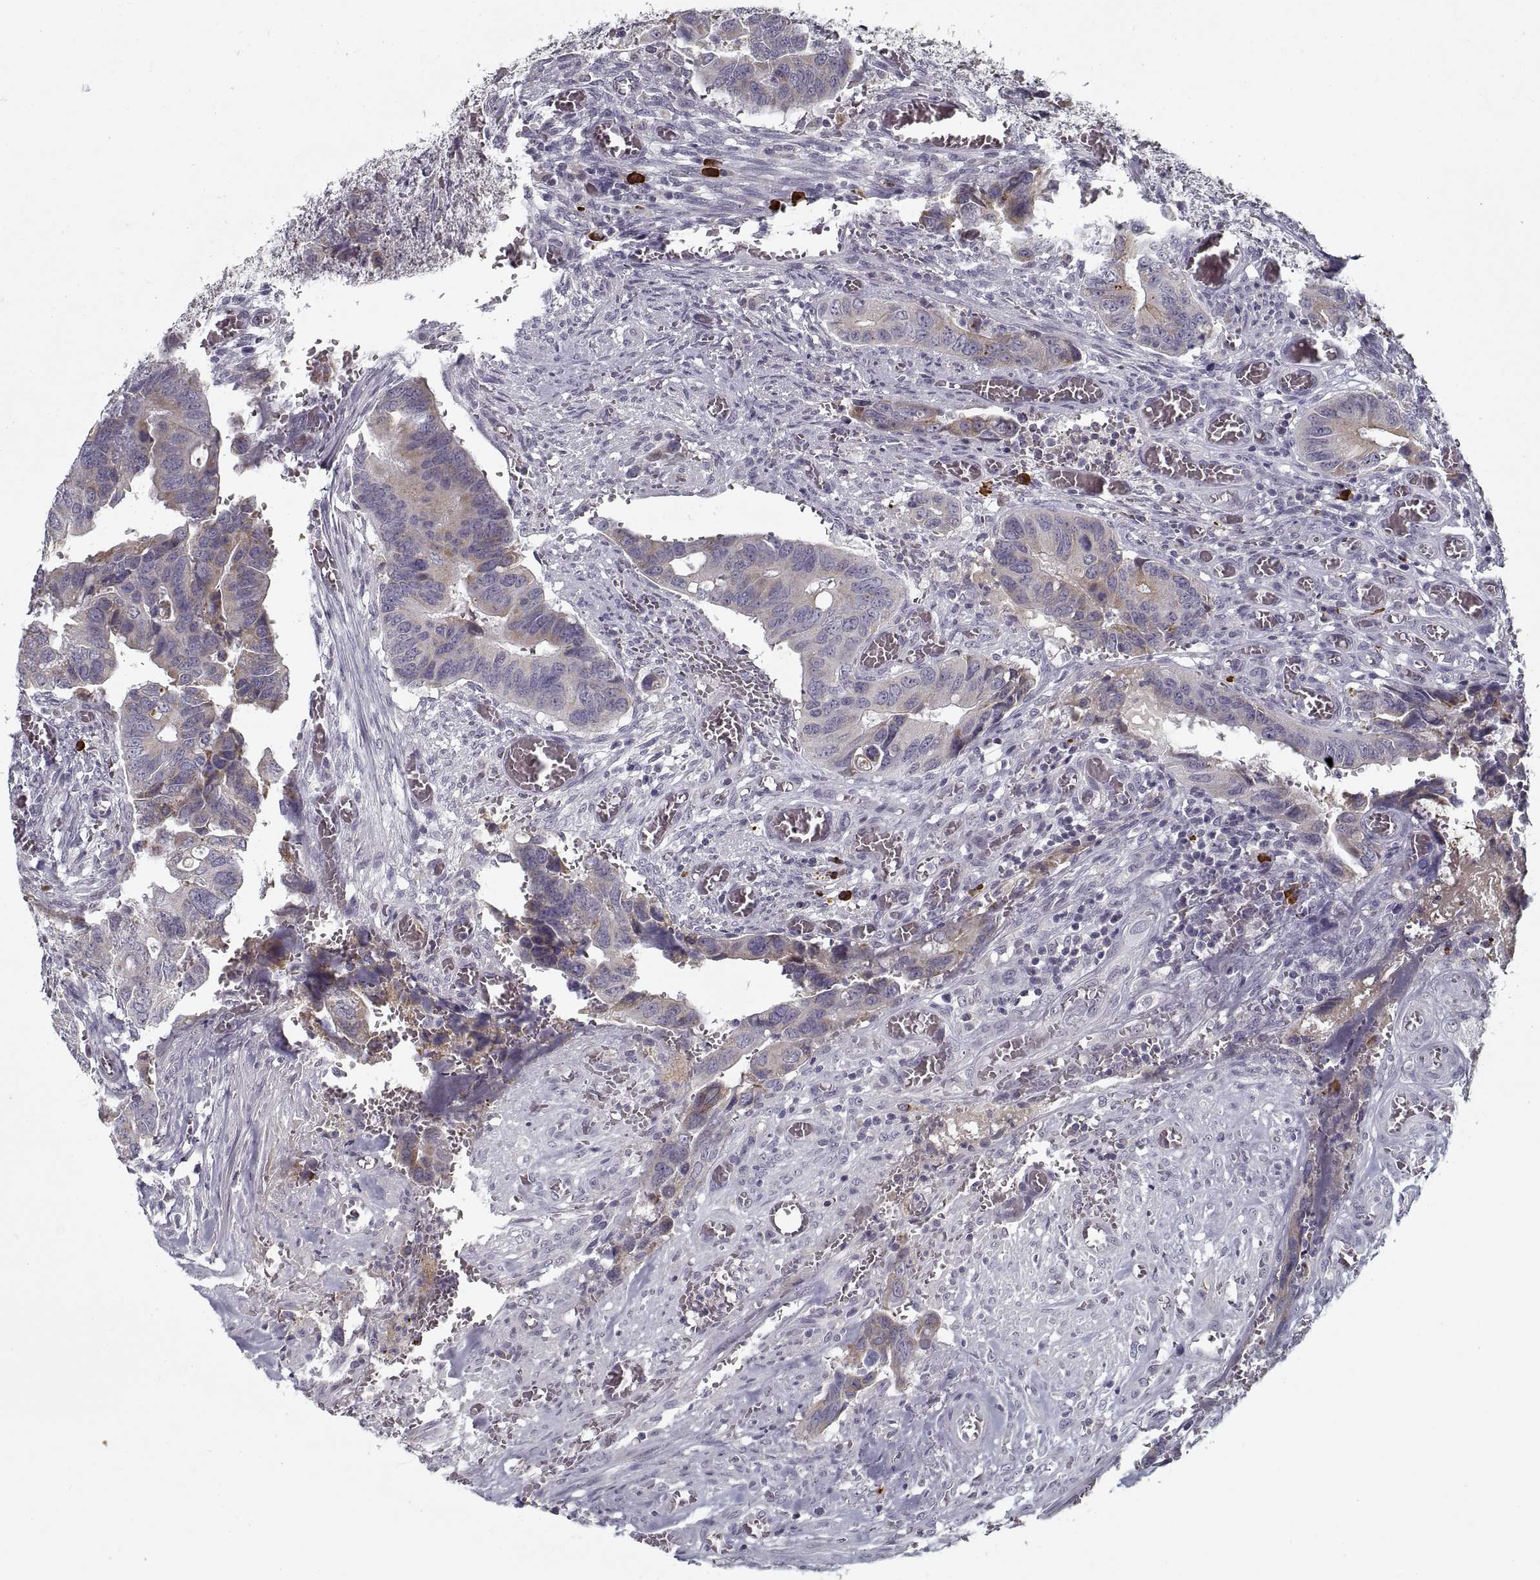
{"staining": {"intensity": "moderate", "quantity": "25%-75%", "location": "cytoplasmic/membranous"}, "tissue": "colorectal cancer", "cell_type": "Tumor cells", "image_type": "cancer", "snomed": [{"axis": "morphology", "description": "Adenocarcinoma, NOS"}, {"axis": "topography", "description": "Colon"}], "caption": "This is an image of immunohistochemistry (IHC) staining of colorectal adenocarcinoma, which shows moderate positivity in the cytoplasmic/membranous of tumor cells.", "gene": "GAD2", "patient": {"sex": "male", "age": 49}}